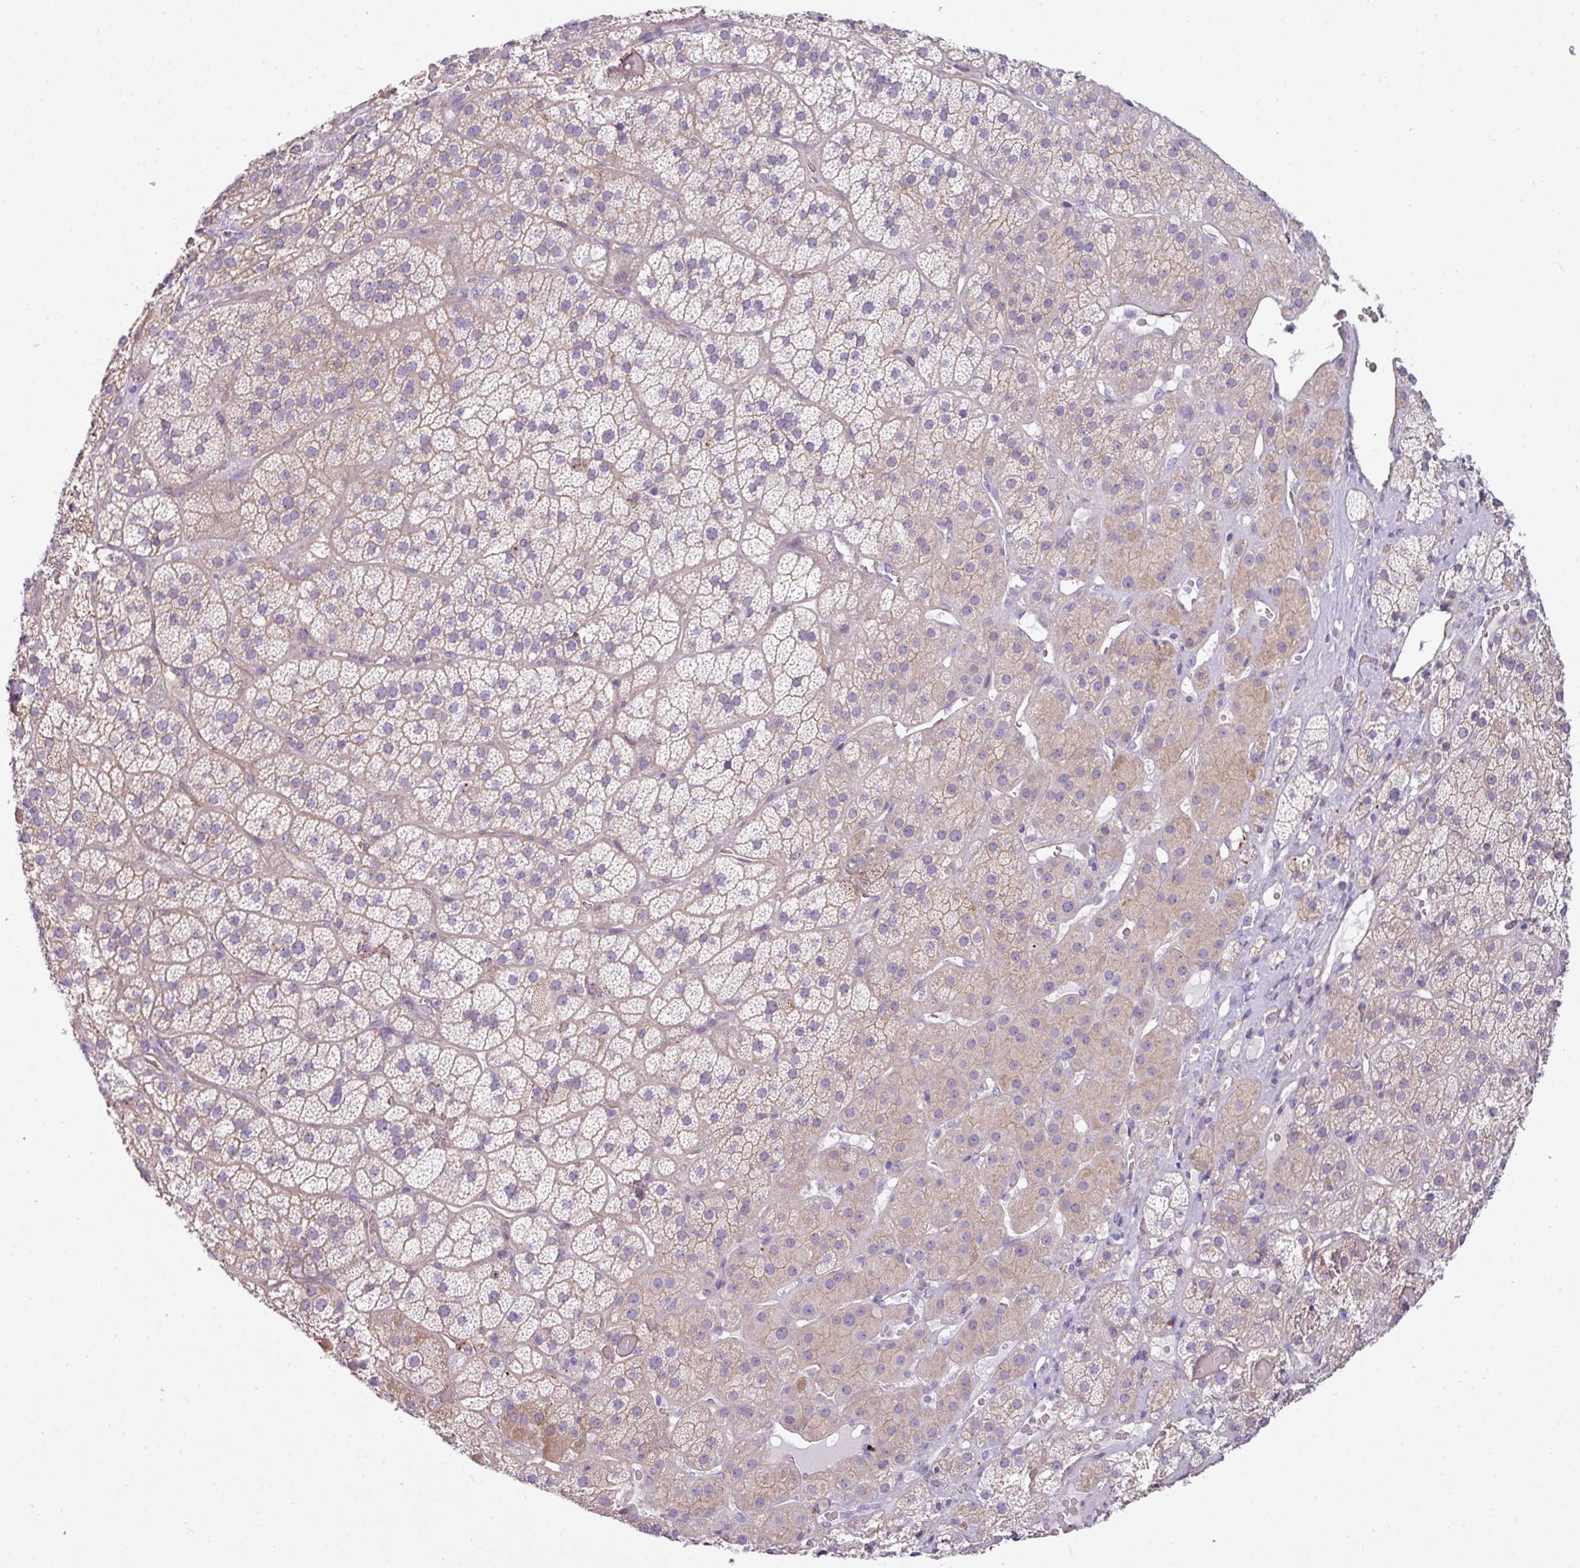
{"staining": {"intensity": "moderate", "quantity": "25%-75%", "location": "cytoplasmic/membranous"}, "tissue": "adrenal gland", "cell_type": "Glandular cells", "image_type": "normal", "snomed": [{"axis": "morphology", "description": "Normal tissue, NOS"}, {"axis": "topography", "description": "Adrenal gland"}], "caption": "Protein expression analysis of normal human adrenal gland reveals moderate cytoplasmic/membranous expression in approximately 25%-75% of glandular cells. (Brightfield microscopy of DAB IHC at high magnification).", "gene": "BUD23", "patient": {"sex": "male", "age": 57}}